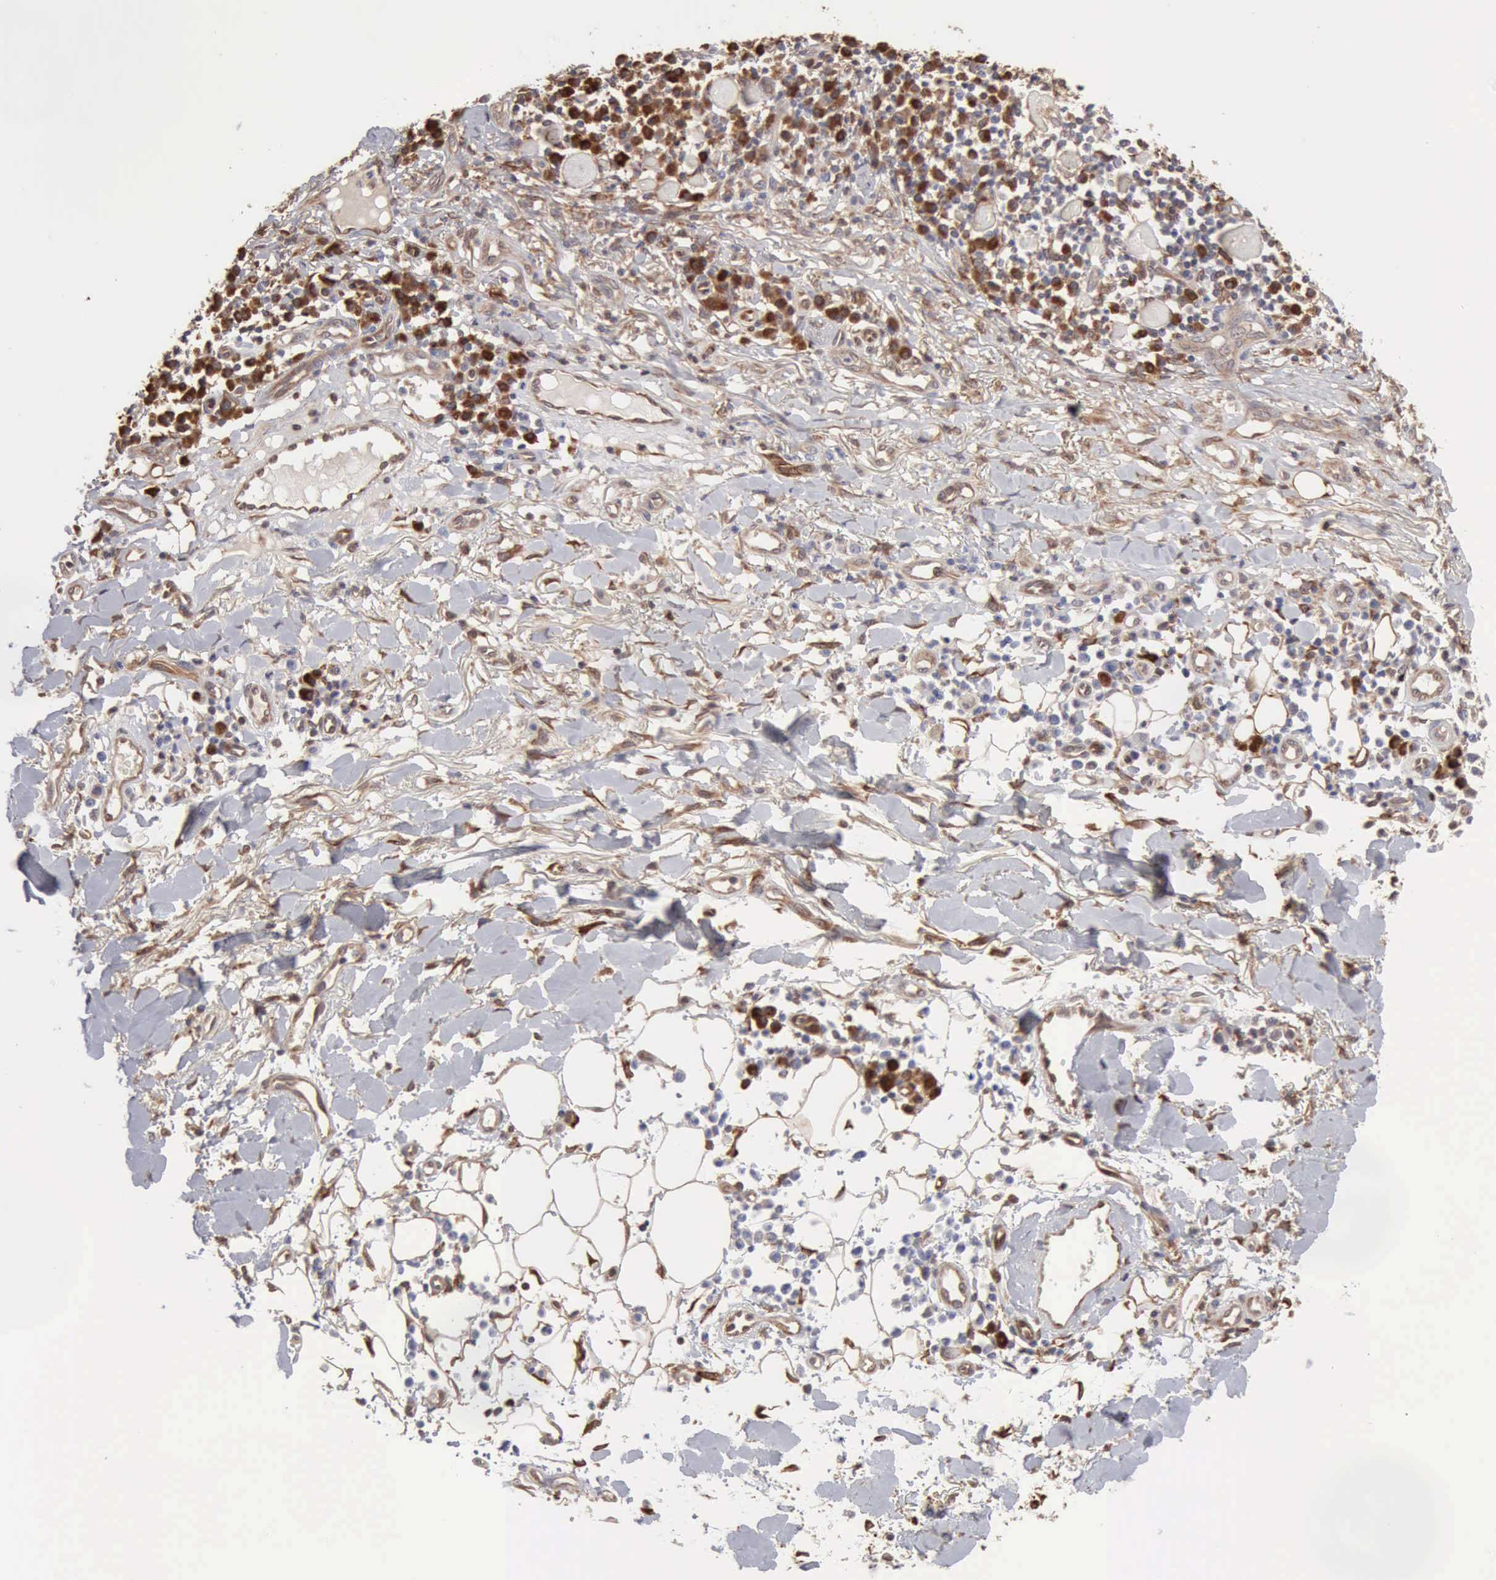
{"staining": {"intensity": "weak", "quantity": "25%-75%", "location": "cytoplasmic/membranous"}, "tissue": "skin cancer", "cell_type": "Tumor cells", "image_type": "cancer", "snomed": [{"axis": "morphology", "description": "Squamous cell carcinoma, NOS"}, {"axis": "topography", "description": "Skin"}], "caption": "Immunohistochemical staining of skin cancer shows low levels of weak cytoplasmic/membranous positivity in approximately 25%-75% of tumor cells.", "gene": "APOL2", "patient": {"sex": "female", "age": 89}}